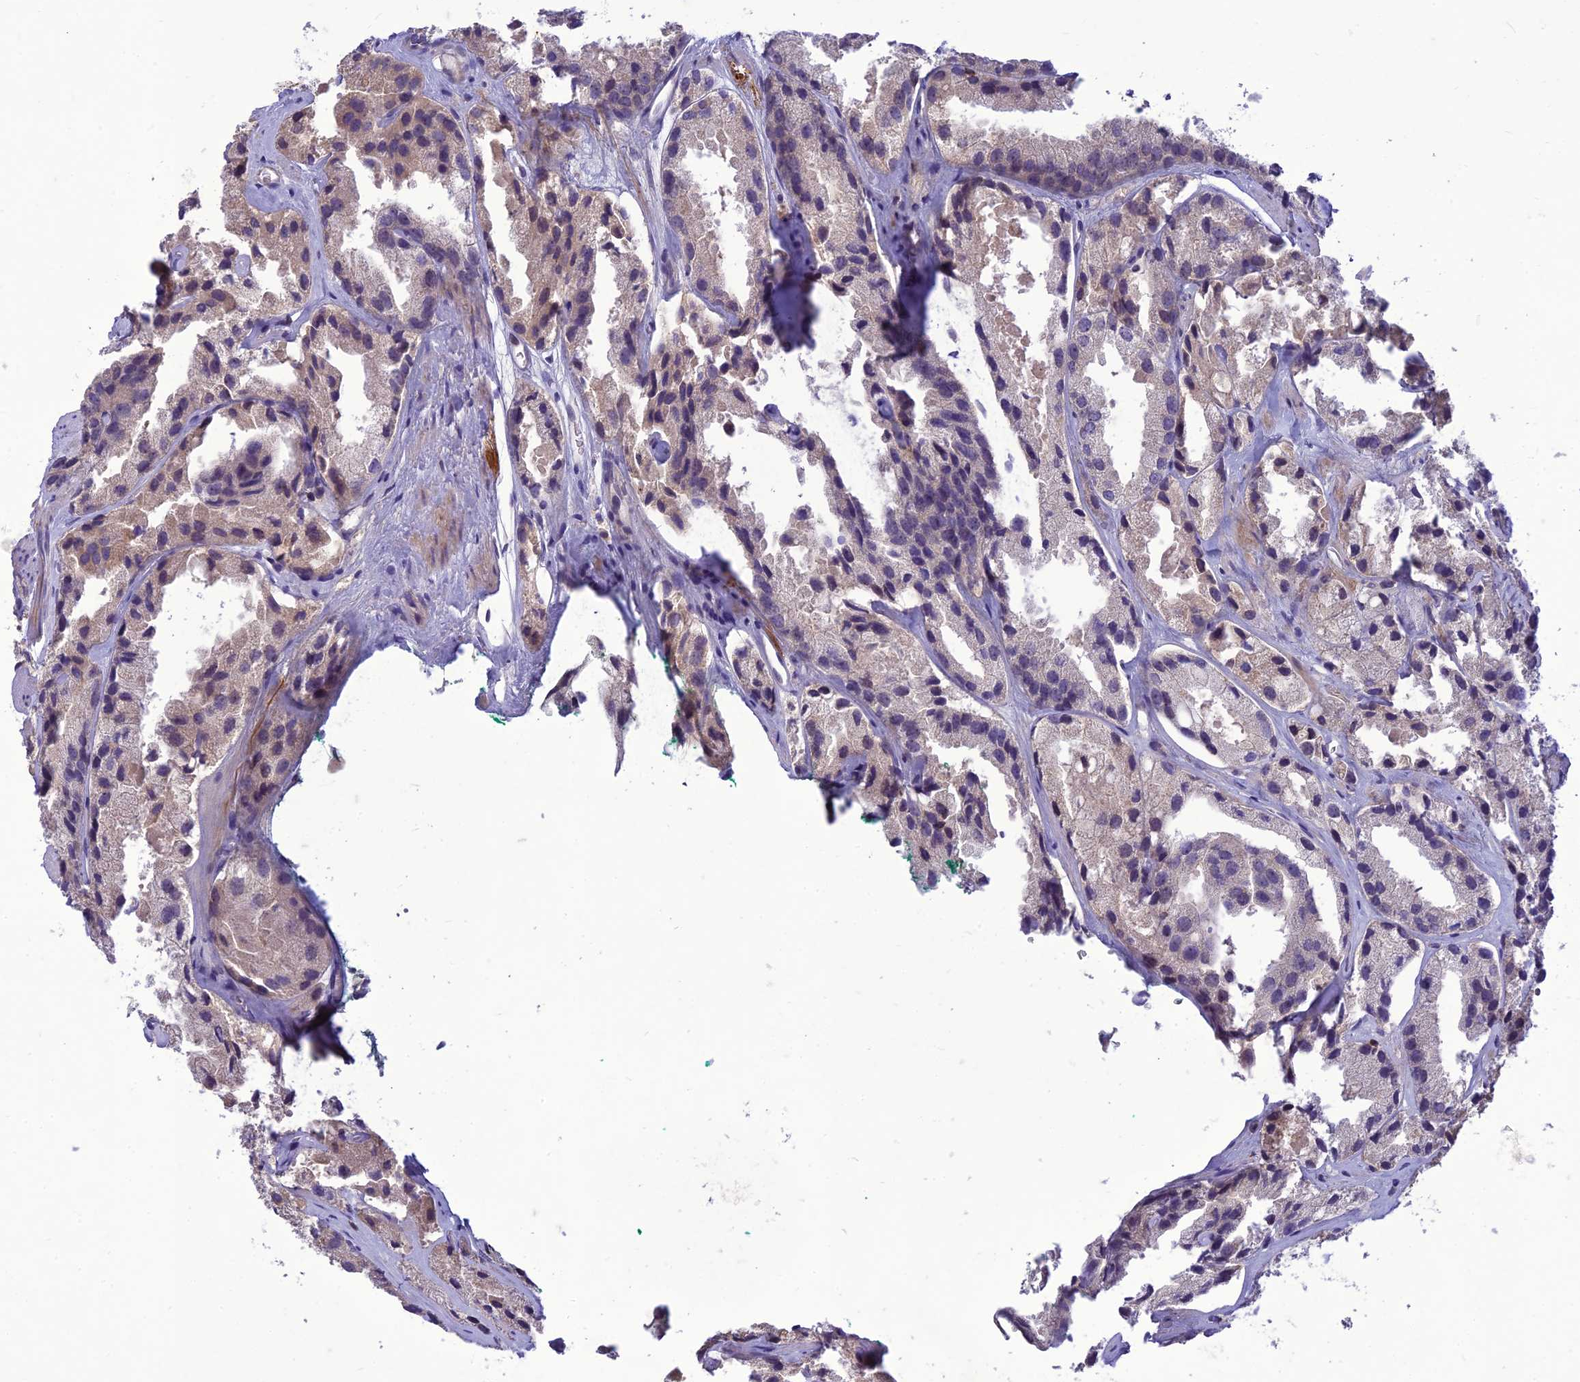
{"staining": {"intensity": "negative", "quantity": "none", "location": "none"}, "tissue": "prostate cancer", "cell_type": "Tumor cells", "image_type": "cancer", "snomed": [{"axis": "morphology", "description": "Adenocarcinoma, High grade"}, {"axis": "topography", "description": "Prostate"}], "caption": "Tumor cells show no significant positivity in high-grade adenocarcinoma (prostate).", "gene": "ITGAE", "patient": {"sex": "male", "age": 66}}